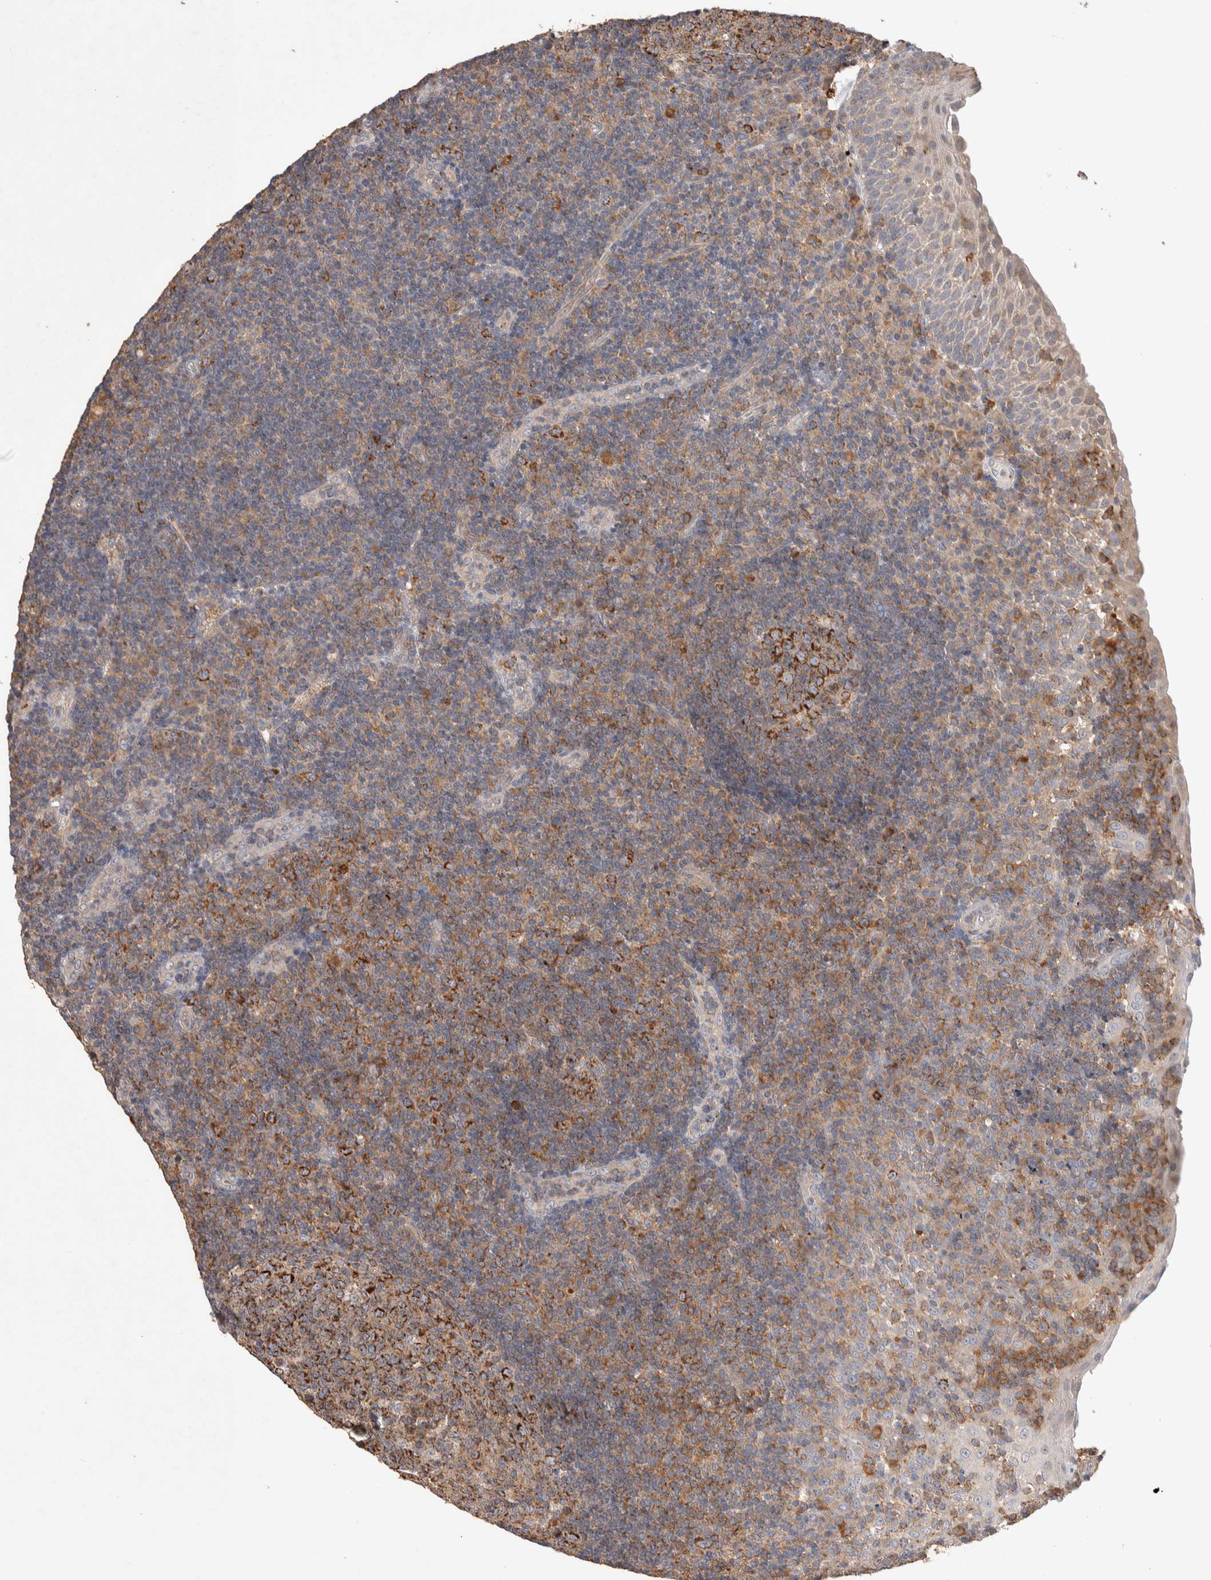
{"staining": {"intensity": "strong", "quantity": ">75%", "location": "cytoplasmic/membranous"}, "tissue": "tonsil", "cell_type": "Germinal center cells", "image_type": "normal", "snomed": [{"axis": "morphology", "description": "Normal tissue, NOS"}, {"axis": "topography", "description": "Tonsil"}], "caption": "This is a histology image of IHC staining of benign tonsil, which shows strong expression in the cytoplasmic/membranous of germinal center cells.", "gene": "DEPTOR", "patient": {"sex": "female", "age": 40}}